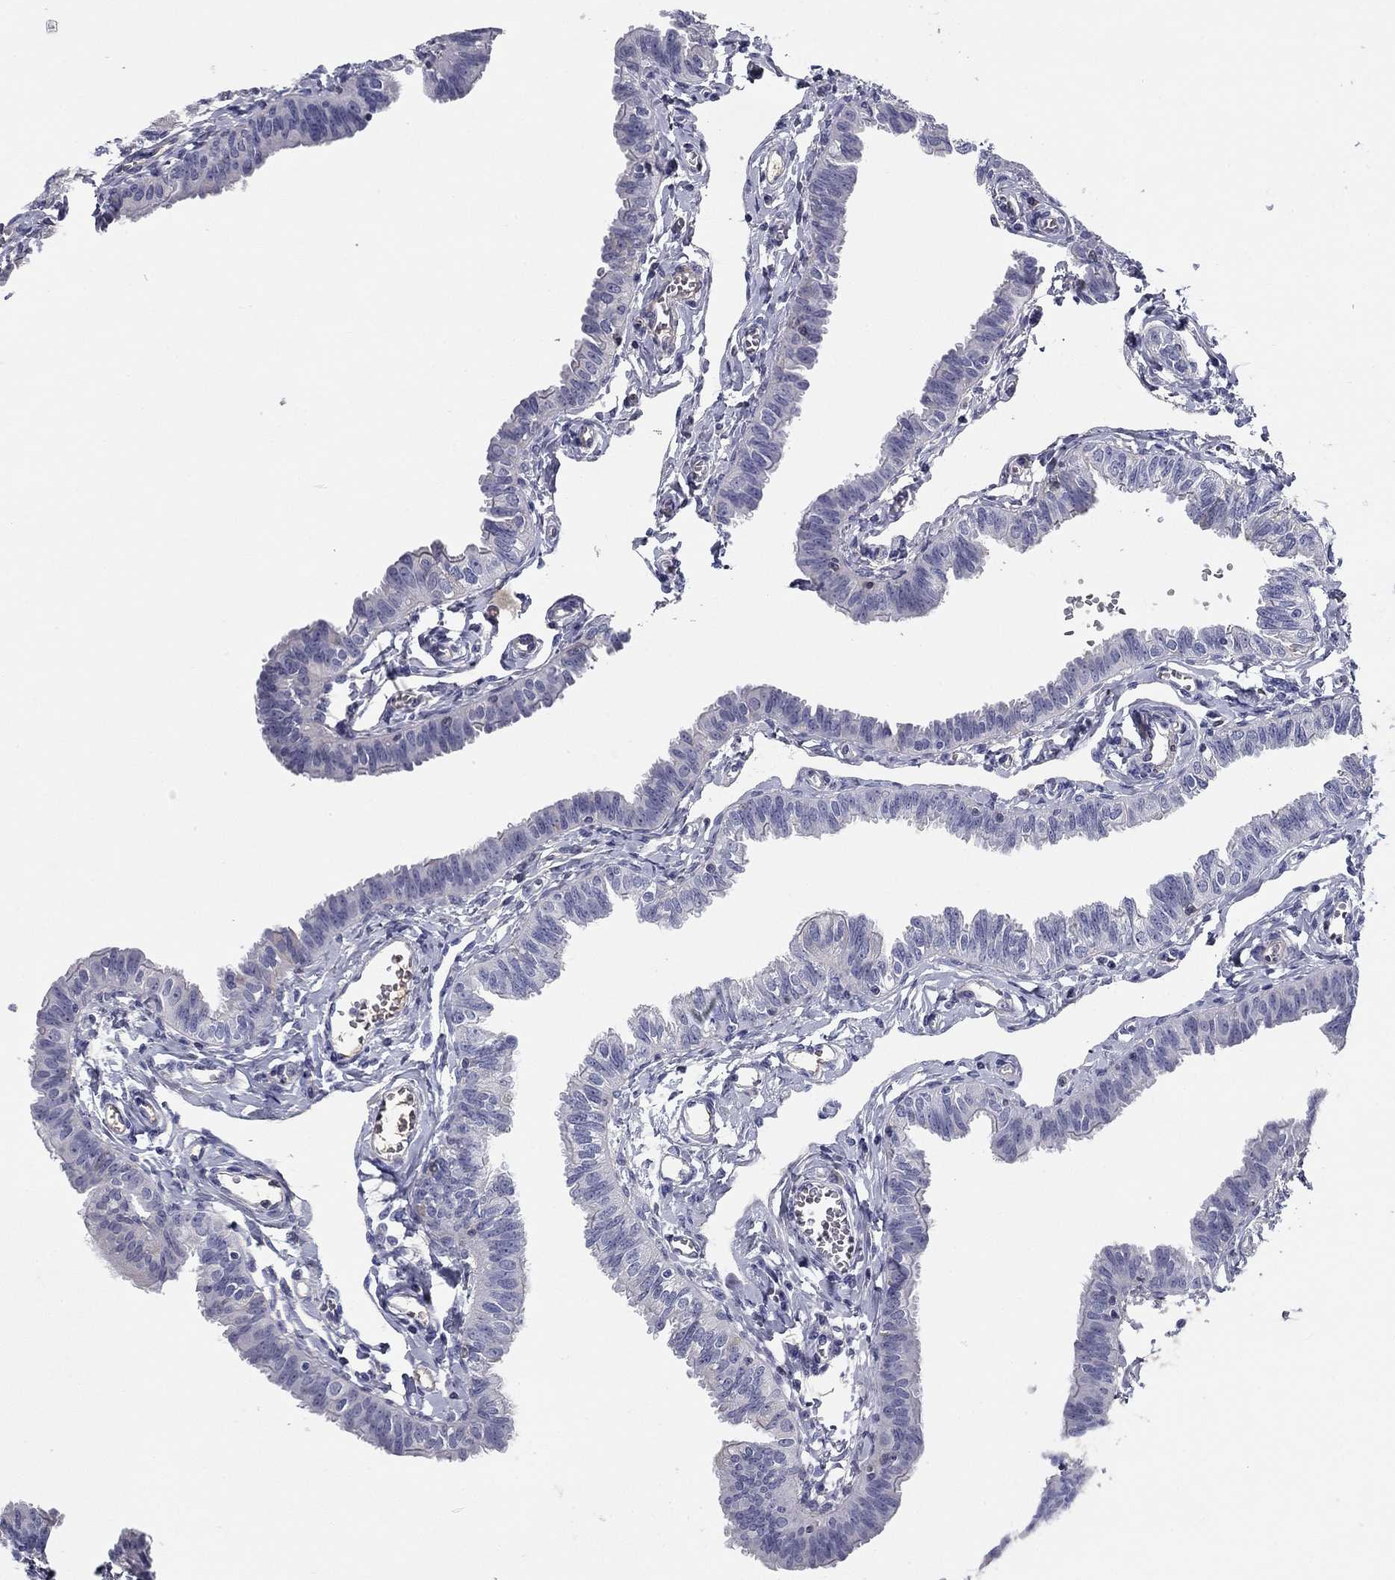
{"staining": {"intensity": "moderate", "quantity": "<25%", "location": "cytoplasmic/membranous"}, "tissue": "fallopian tube", "cell_type": "Glandular cells", "image_type": "normal", "snomed": [{"axis": "morphology", "description": "Normal tissue, NOS"}, {"axis": "topography", "description": "Fallopian tube"}], "caption": "Glandular cells reveal low levels of moderate cytoplasmic/membranous positivity in about <25% of cells in unremarkable fallopian tube. (Brightfield microscopy of DAB IHC at high magnification).", "gene": "CPLX4", "patient": {"sex": "female", "age": 54}}